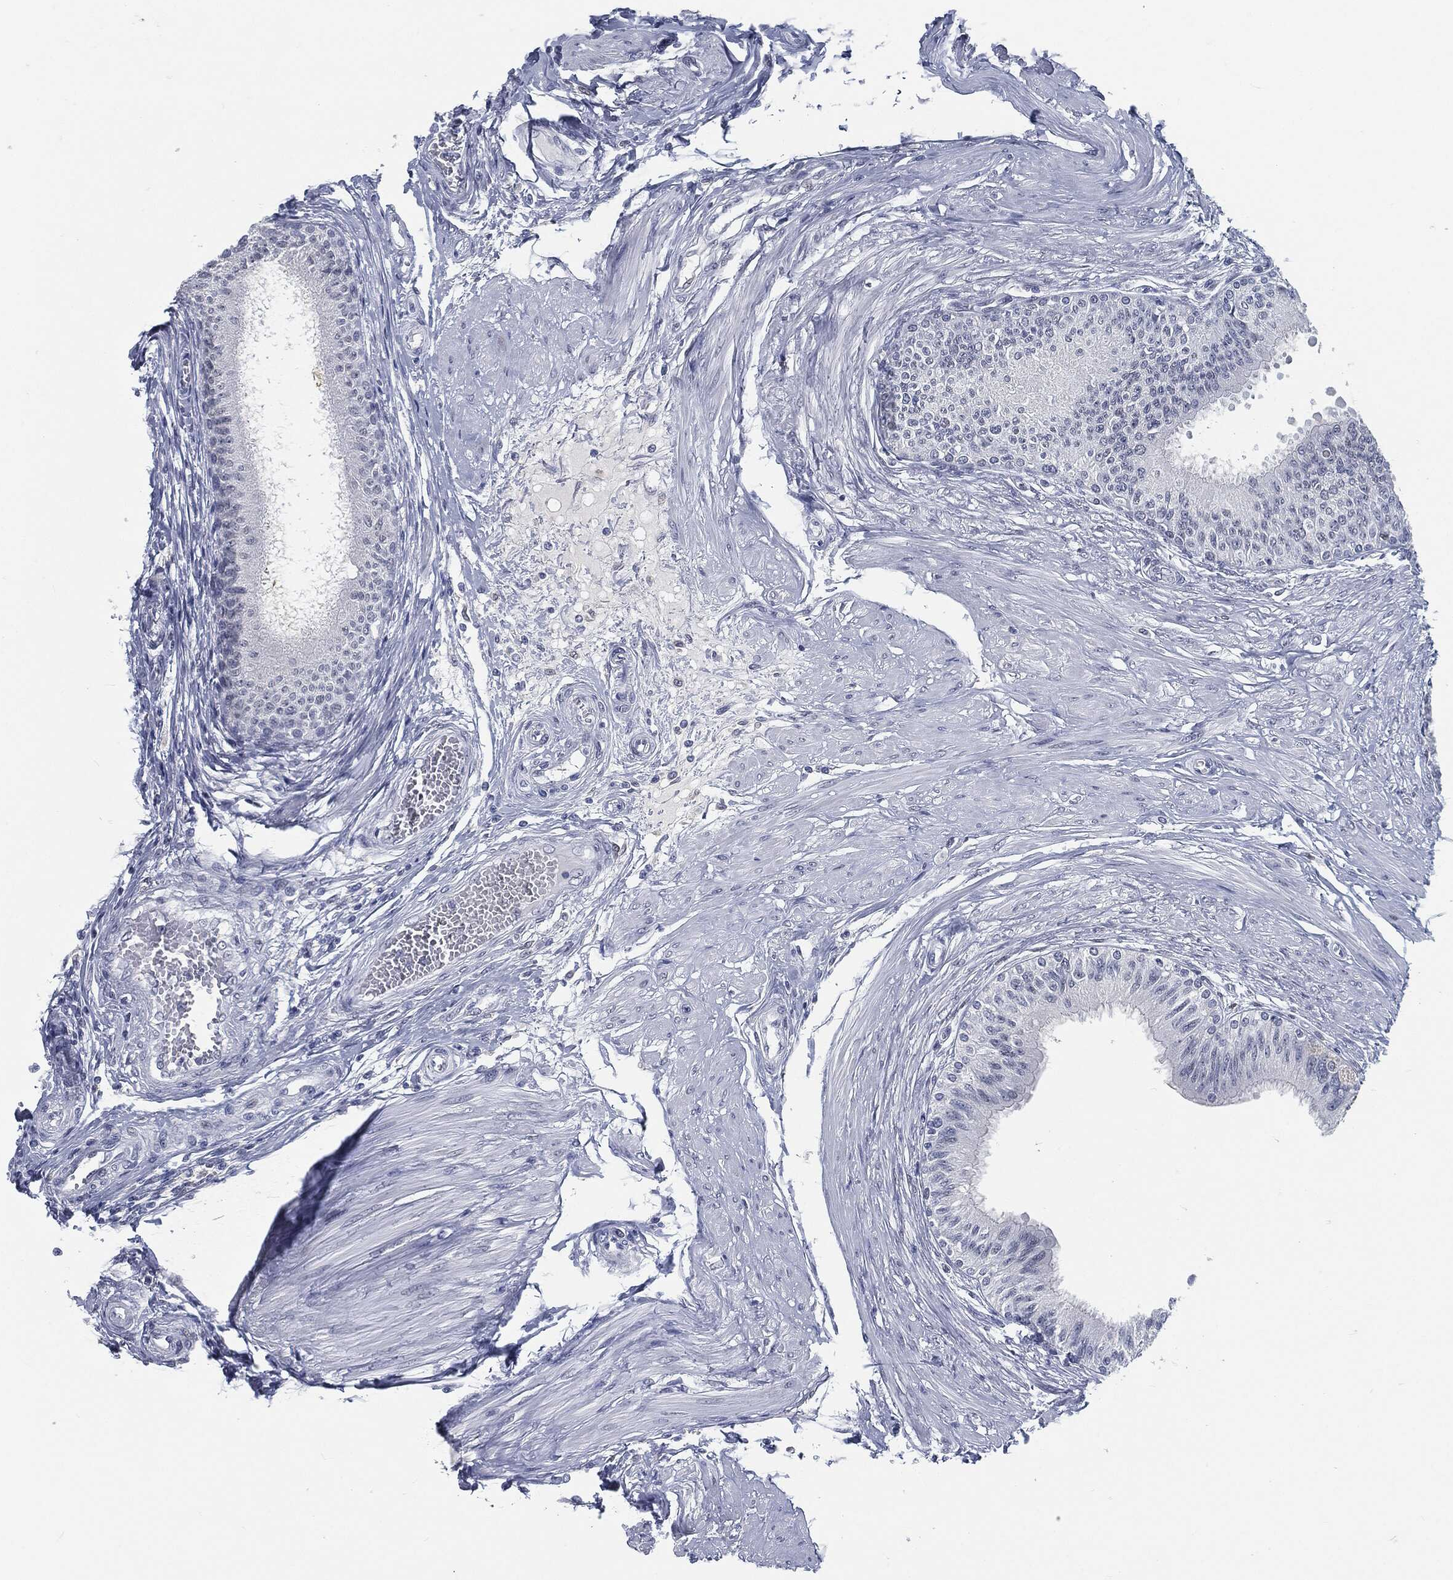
{"staining": {"intensity": "negative", "quantity": "none", "location": "none"}, "tissue": "epididymis", "cell_type": "Glandular cells", "image_type": "normal", "snomed": [{"axis": "morphology", "description": "Normal tissue, NOS"}, {"axis": "morphology", "description": "Seminoma, NOS"}, {"axis": "topography", "description": "Testis"}, {"axis": "topography", "description": "Epididymis"}], "caption": "Immunohistochemistry of unremarkable epididymis displays no positivity in glandular cells. (Stains: DAB (3,3'-diaminobenzidine) immunohistochemistry (IHC) with hematoxylin counter stain, Microscopy: brightfield microscopy at high magnification).", "gene": "PROM1", "patient": {"sex": "male", "age": 61}}